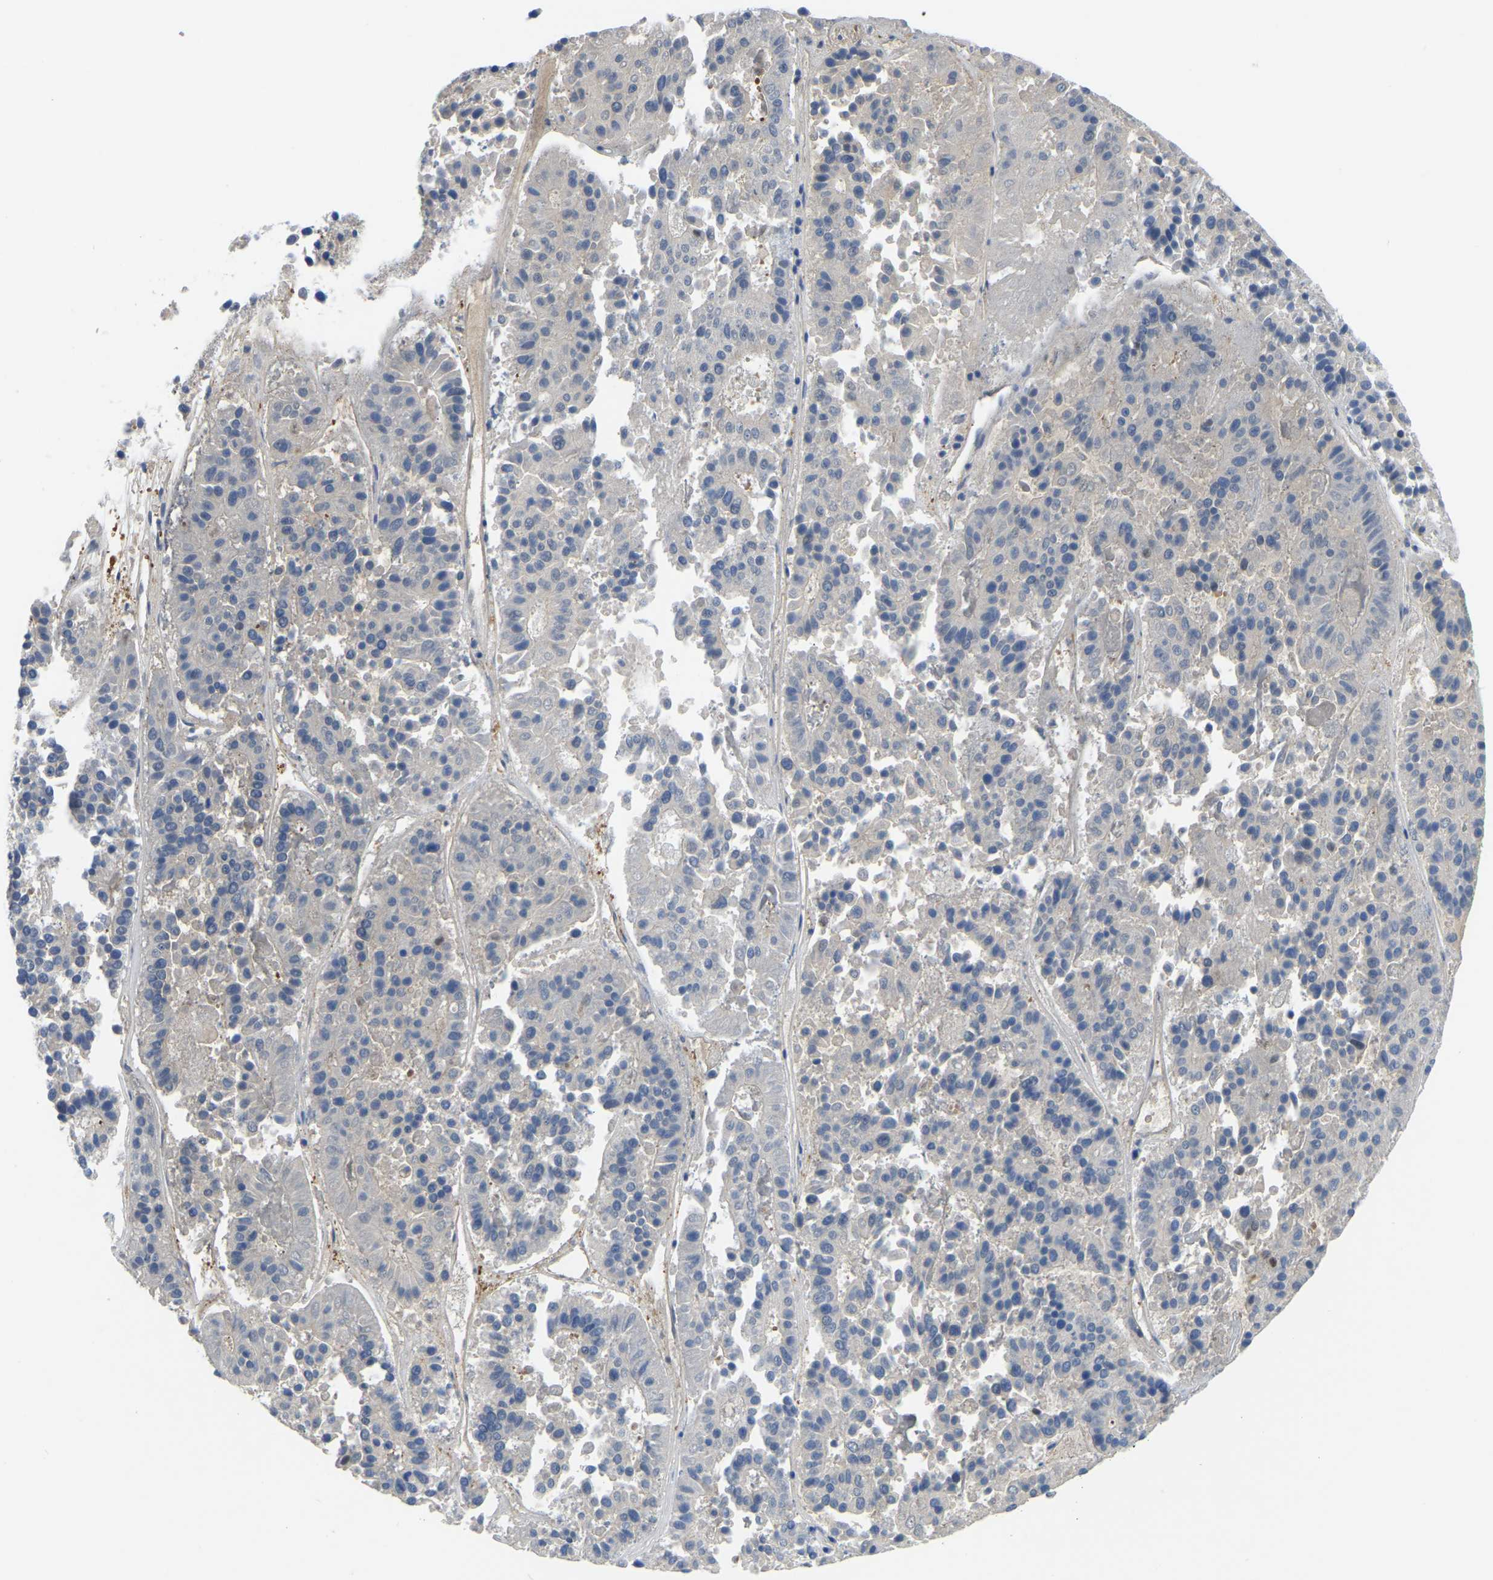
{"staining": {"intensity": "negative", "quantity": "none", "location": "none"}, "tissue": "pancreatic cancer", "cell_type": "Tumor cells", "image_type": "cancer", "snomed": [{"axis": "morphology", "description": "Adenocarcinoma, NOS"}, {"axis": "topography", "description": "Pancreas"}], "caption": "Tumor cells show no significant protein staining in adenocarcinoma (pancreatic).", "gene": "KLRG2", "patient": {"sex": "male", "age": 50}}